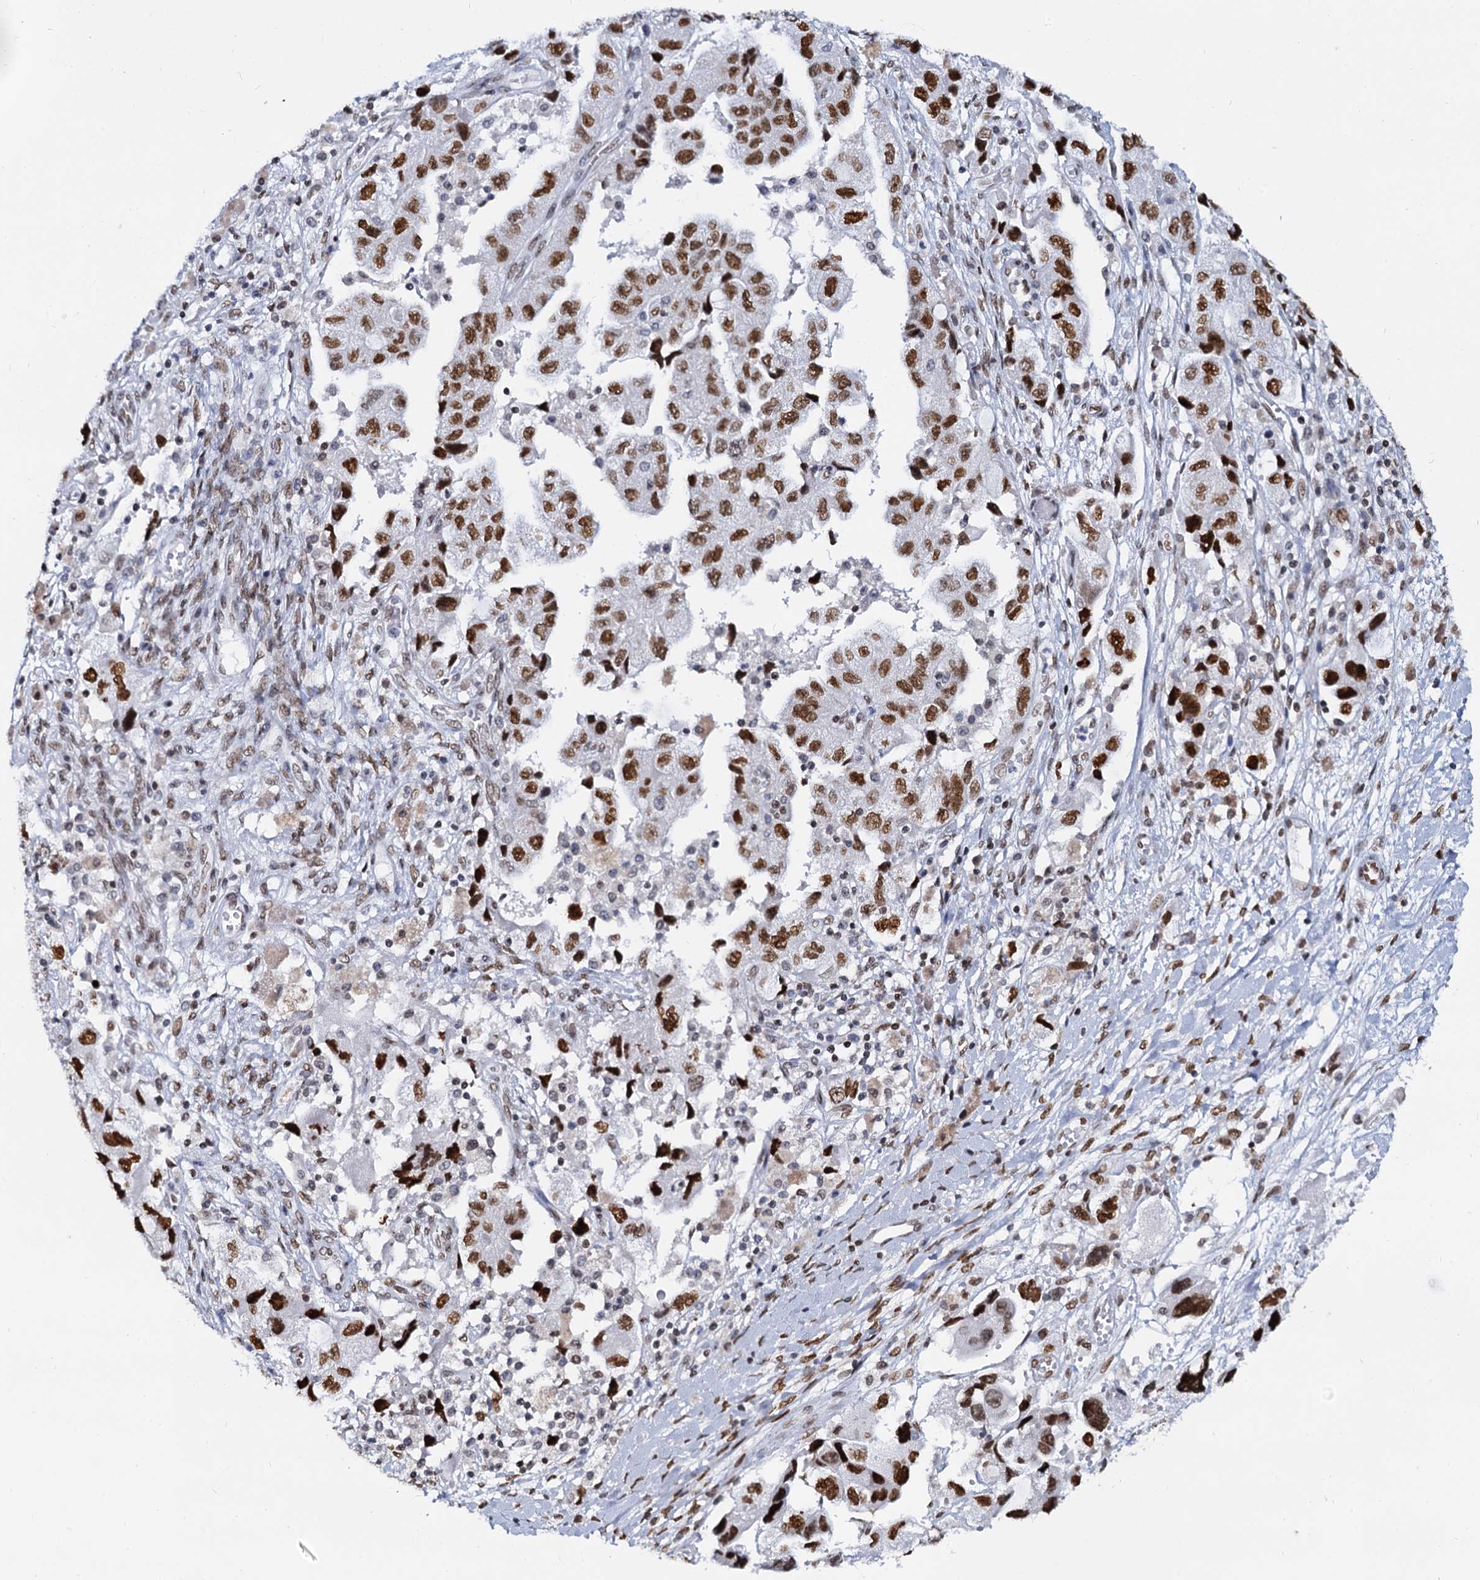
{"staining": {"intensity": "strong", "quantity": ">75%", "location": "nuclear"}, "tissue": "ovarian cancer", "cell_type": "Tumor cells", "image_type": "cancer", "snomed": [{"axis": "morphology", "description": "Carcinoma, NOS"}, {"axis": "morphology", "description": "Cystadenocarcinoma, serous, NOS"}, {"axis": "topography", "description": "Ovary"}], "caption": "Strong nuclear protein staining is identified in approximately >75% of tumor cells in serous cystadenocarcinoma (ovarian).", "gene": "CMAS", "patient": {"sex": "female", "age": 69}}